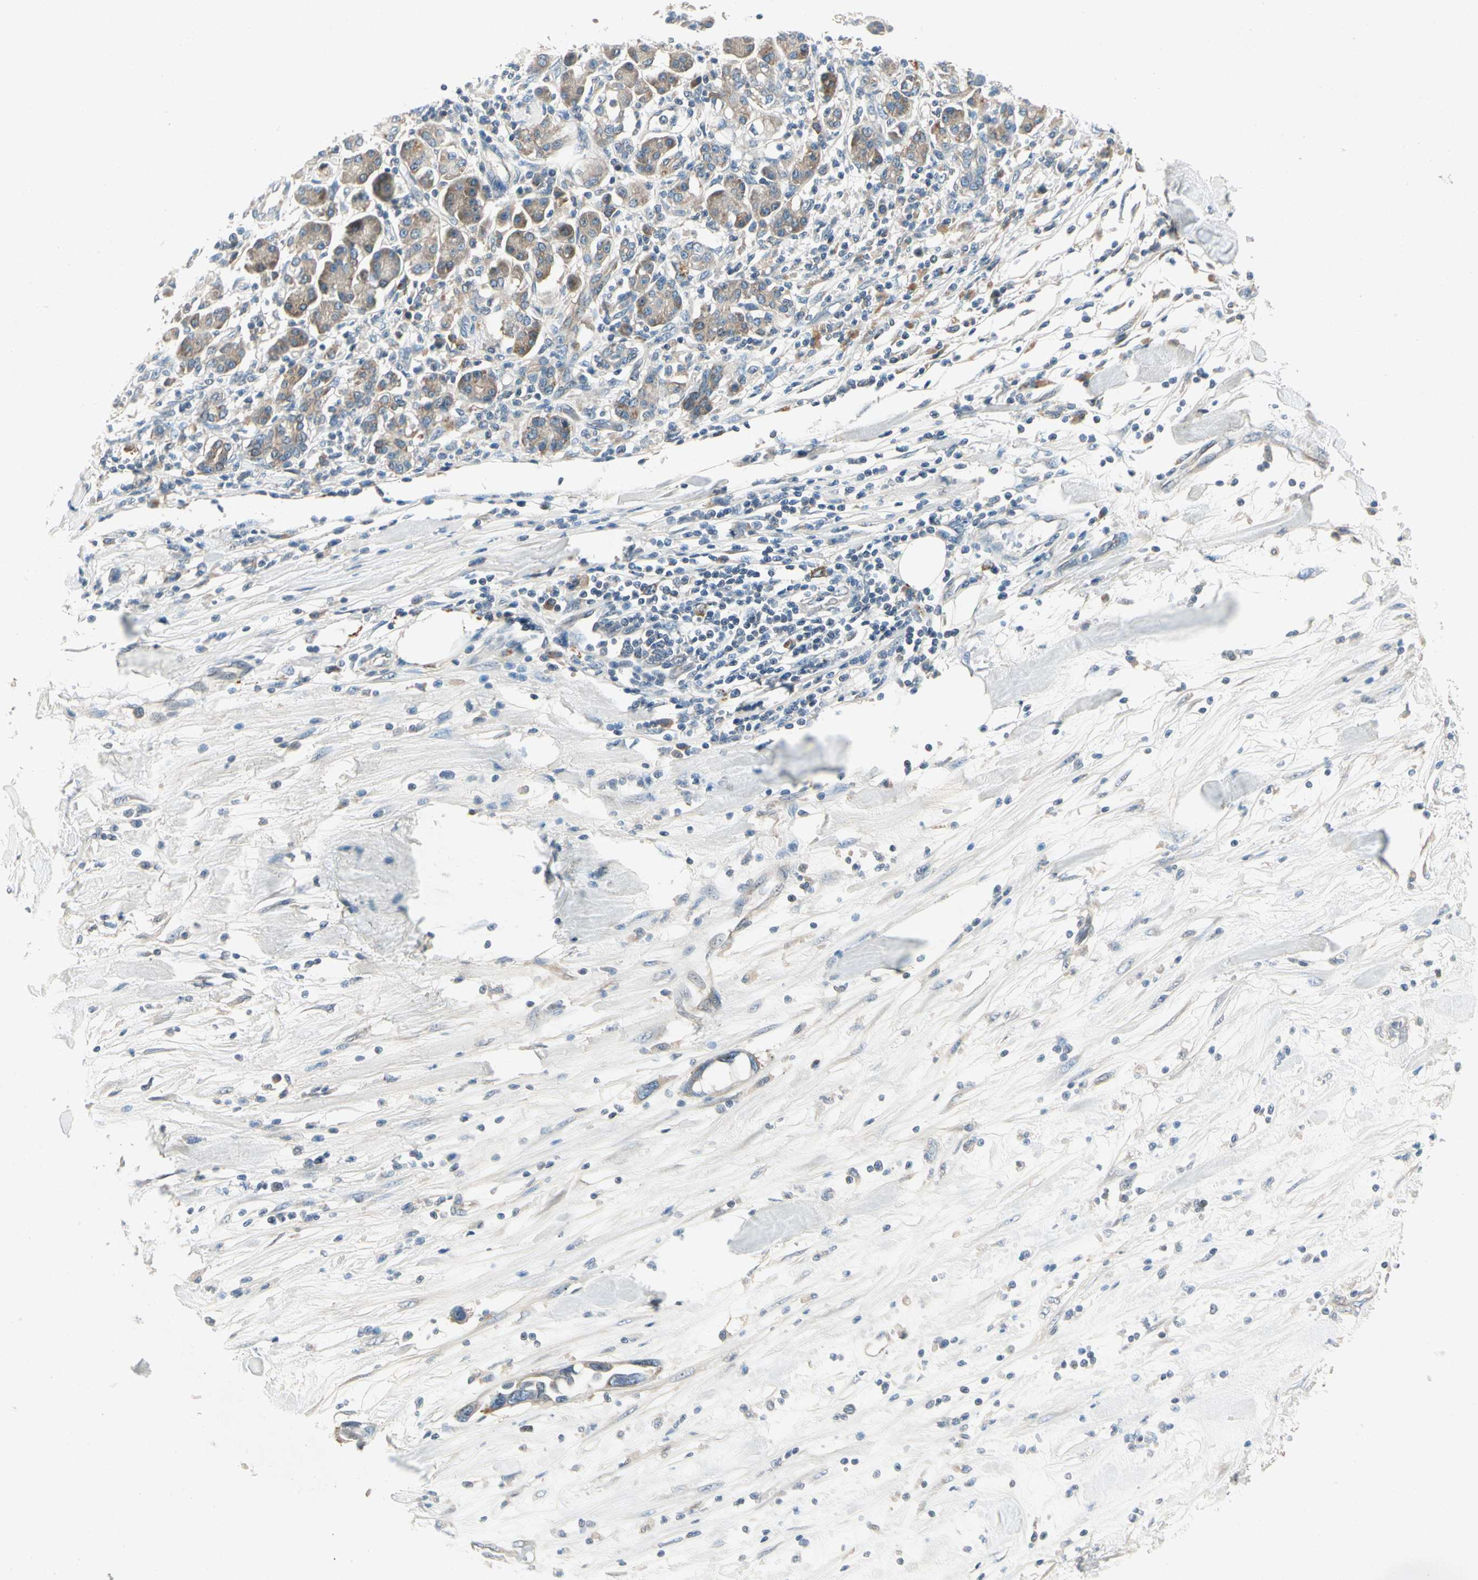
{"staining": {"intensity": "moderate", "quantity": ">75%", "location": "cytoplasmic/membranous"}, "tissue": "pancreatic cancer", "cell_type": "Tumor cells", "image_type": "cancer", "snomed": [{"axis": "morphology", "description": "Adenocarcinoma, NOS"}, {"axis": "topography", "description": "Pancreas"}], "caption": "A medium amount of moderate cytoplasmic/membranous expression is seen in approximately >75% of tumor cells in pancreatic adenocarcinoma tissue. The staining was performed using DAB (3,3'-diaminobenzidine) to visualize the protein expression in brown, while the nuclei were stained in blue with hematoxylin (Magnification: 20x).", "gene": "IL1R1", "patient": {"sex": "female", "age": 57}}